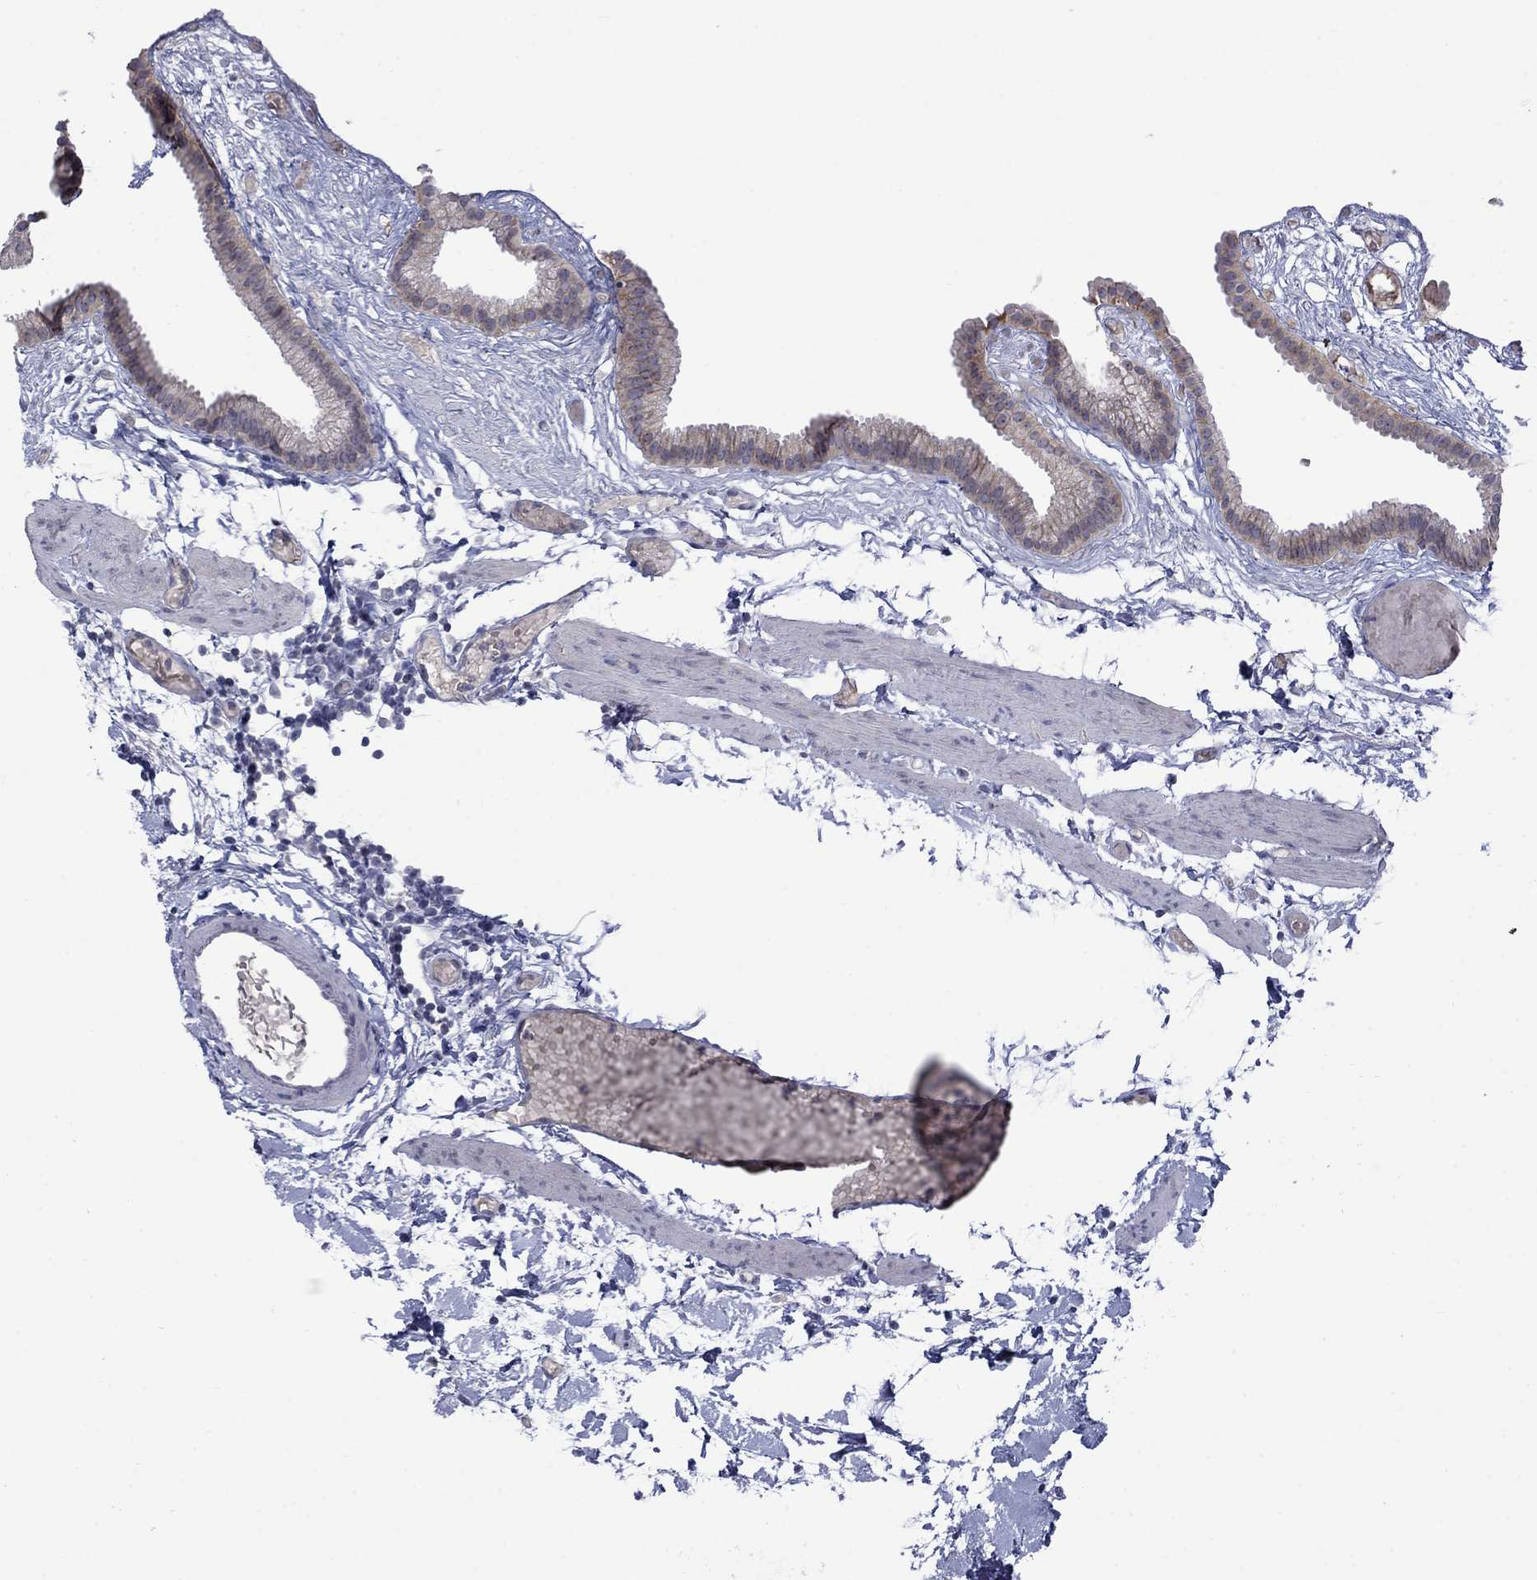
{"staining": {"intensity": "weak", "quantity": "25%-75%", "location": "cytoplasmic/membranous"}, "tissue": "gallbladder", "cell_type": "Glandular cells", "image_type": "normal", "snomed": [{"axis": "morphology", "description": "Normal tissue, NOS"}, {"axis": "topography", "description": "Gallbladder"}], "caption": "Glandular cells demonstrate low levels of weak cytoplasmic/membranous staining in approximately 25%-75% of cells in unremarkable human gallbladder.", "gene": "NSMF", "patient": {"sex": "female", "age": 45}}